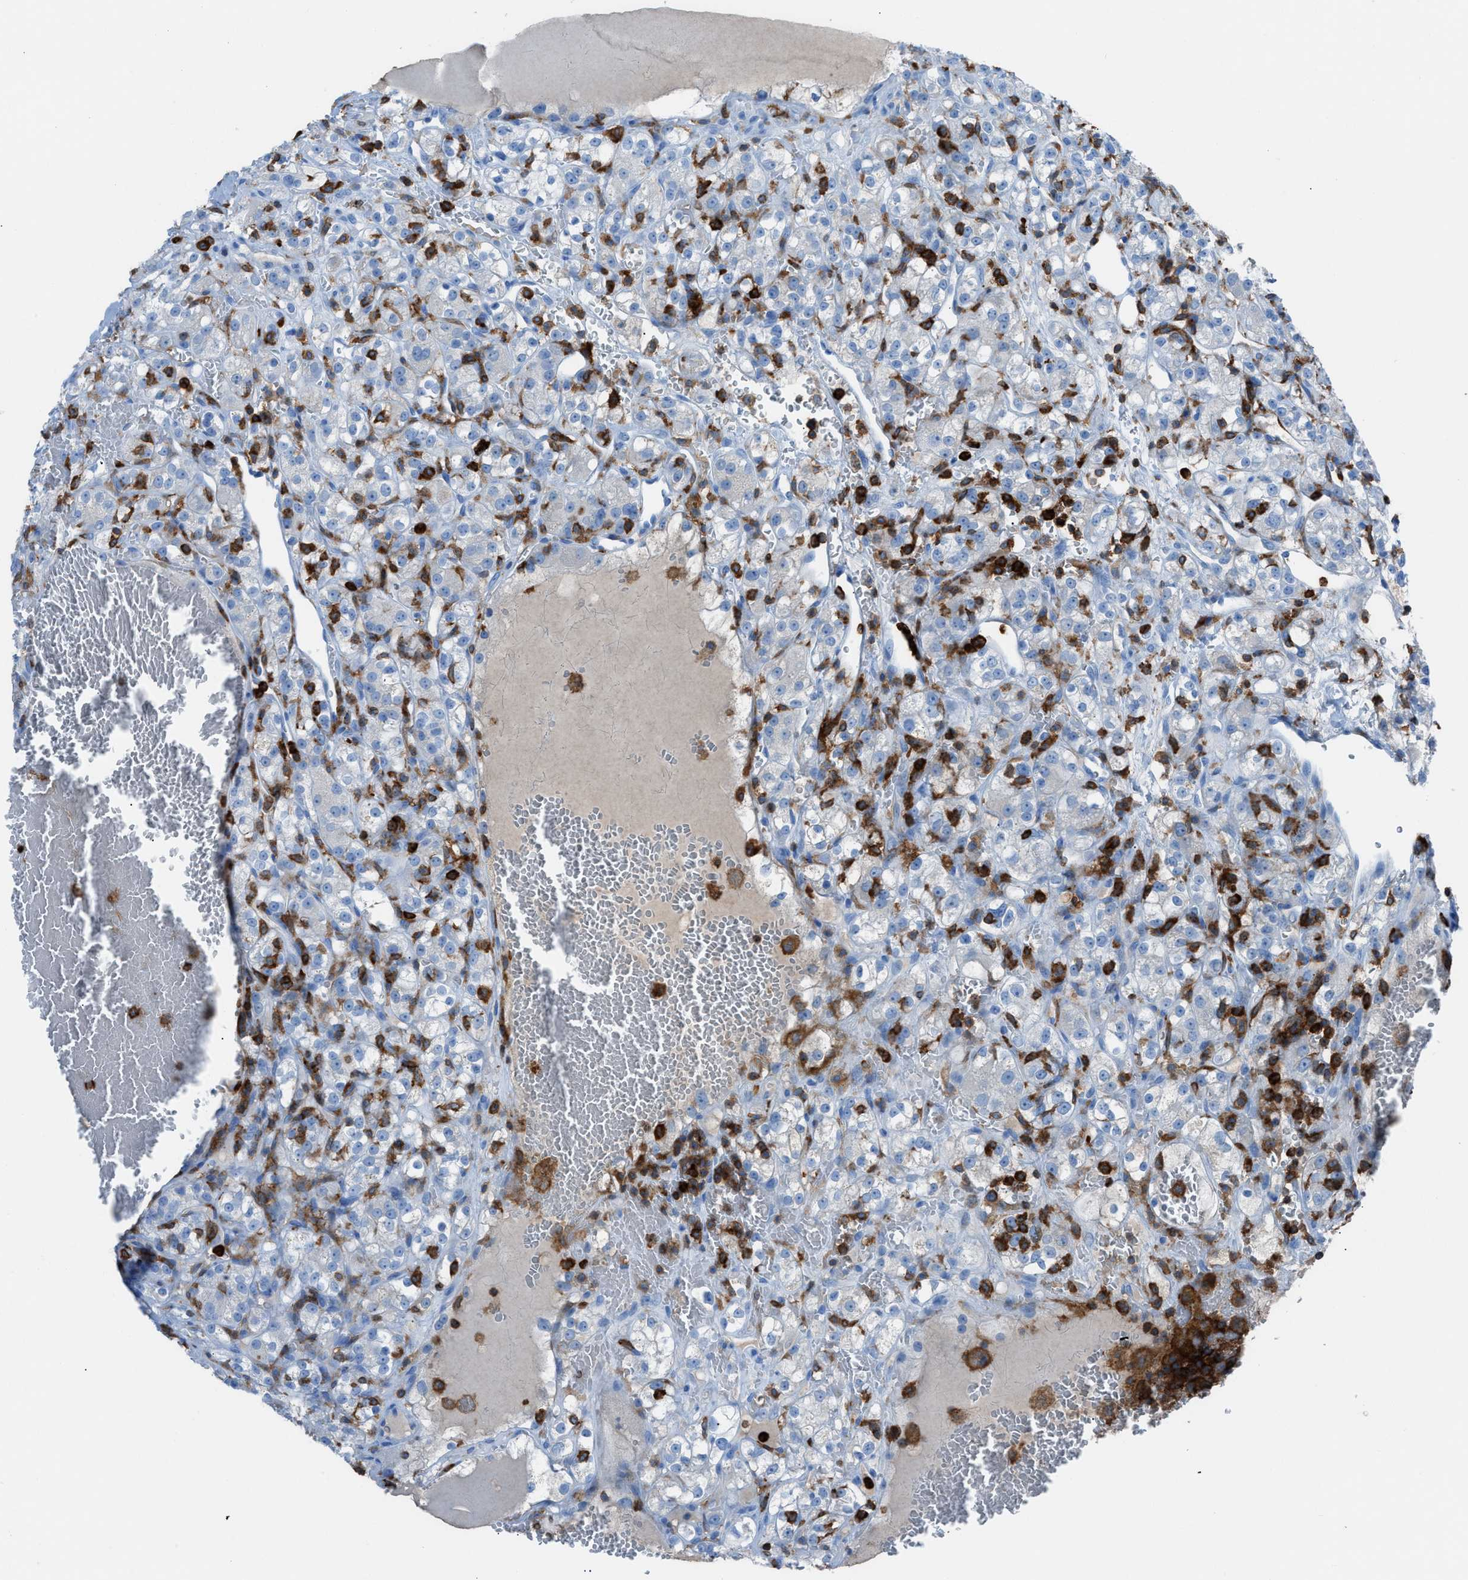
{"staining": {"intensity": "negative", "quantity": "none", "location": "none"}, "tissue": "renal cancer", "cell_type": "Tumor cells", "image_type": "cancer", "snomed": [{"axis": "morphology", "description": "Normal tissue, NOS"}, {"axis": "morphology", "description": "Adenocarcinoma, NOS"}, {"axis": "topography", "description": "Kidney"}], "caption": "Renal cancer (adenocarcinoma) was stained to show a protein in brown. There is no significant positivity in tumor cells.", "gene": "ITGB2", "patient": {"sex": "male", "age": 61}}